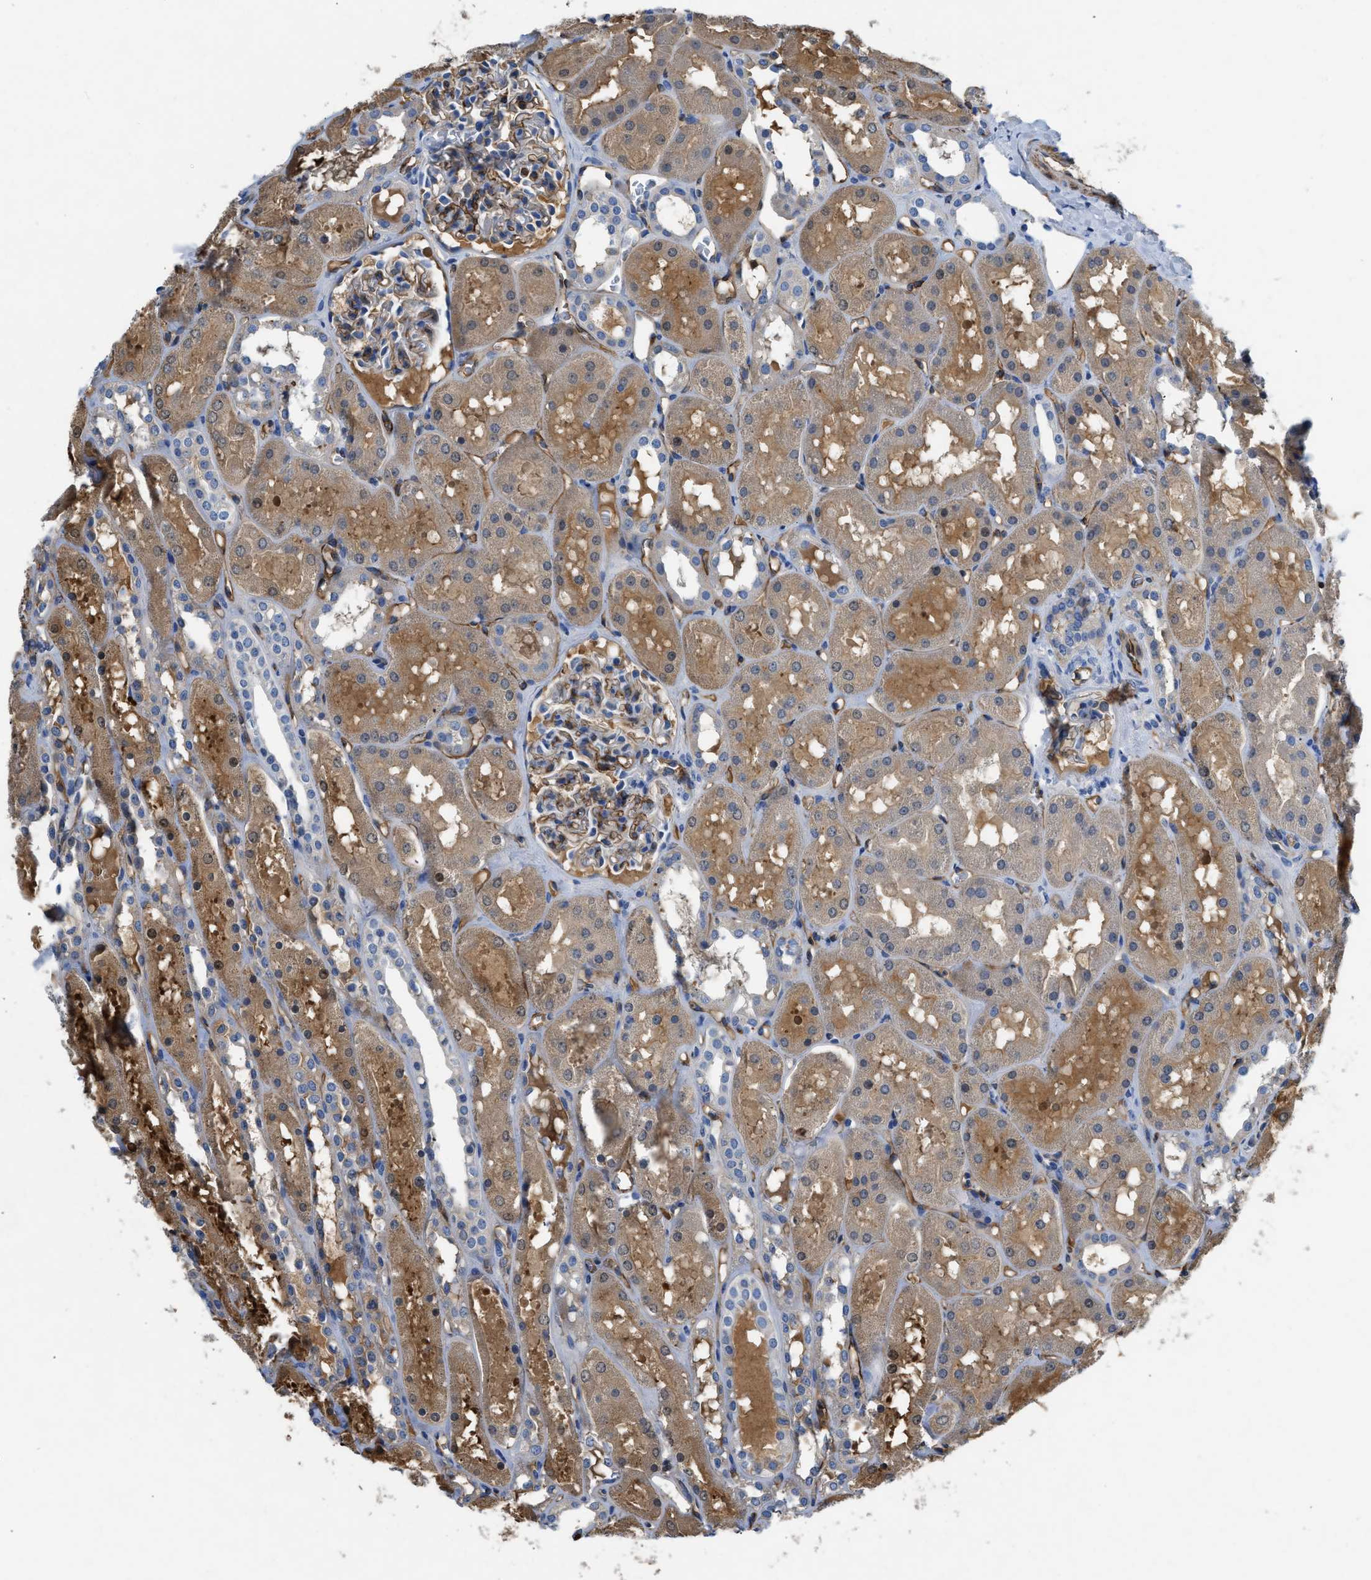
{"staining": {"intensity": "moderate", "quantity": "<25%", "location": "cytoplasmic/membranous"}, "tissue": "kidney", "cell_type": "Cells in glomeruli", "image_type": "normal", "snomed": [{"axis": "morphology", "description": "Normal tissue, NOS"}, {"axis": "topography", "description": "Kidney"}, {"axis": "topography", "description": "Urinary bladder"}], "caption": "About <25% of cells in glomeruli in normal human kidney show moderate cytoplasmic/membranous protein expression as visualized by brown immunohistochemical staining.", "gene": "SPEG", "patient": {"sex": "male", "age": 16}}